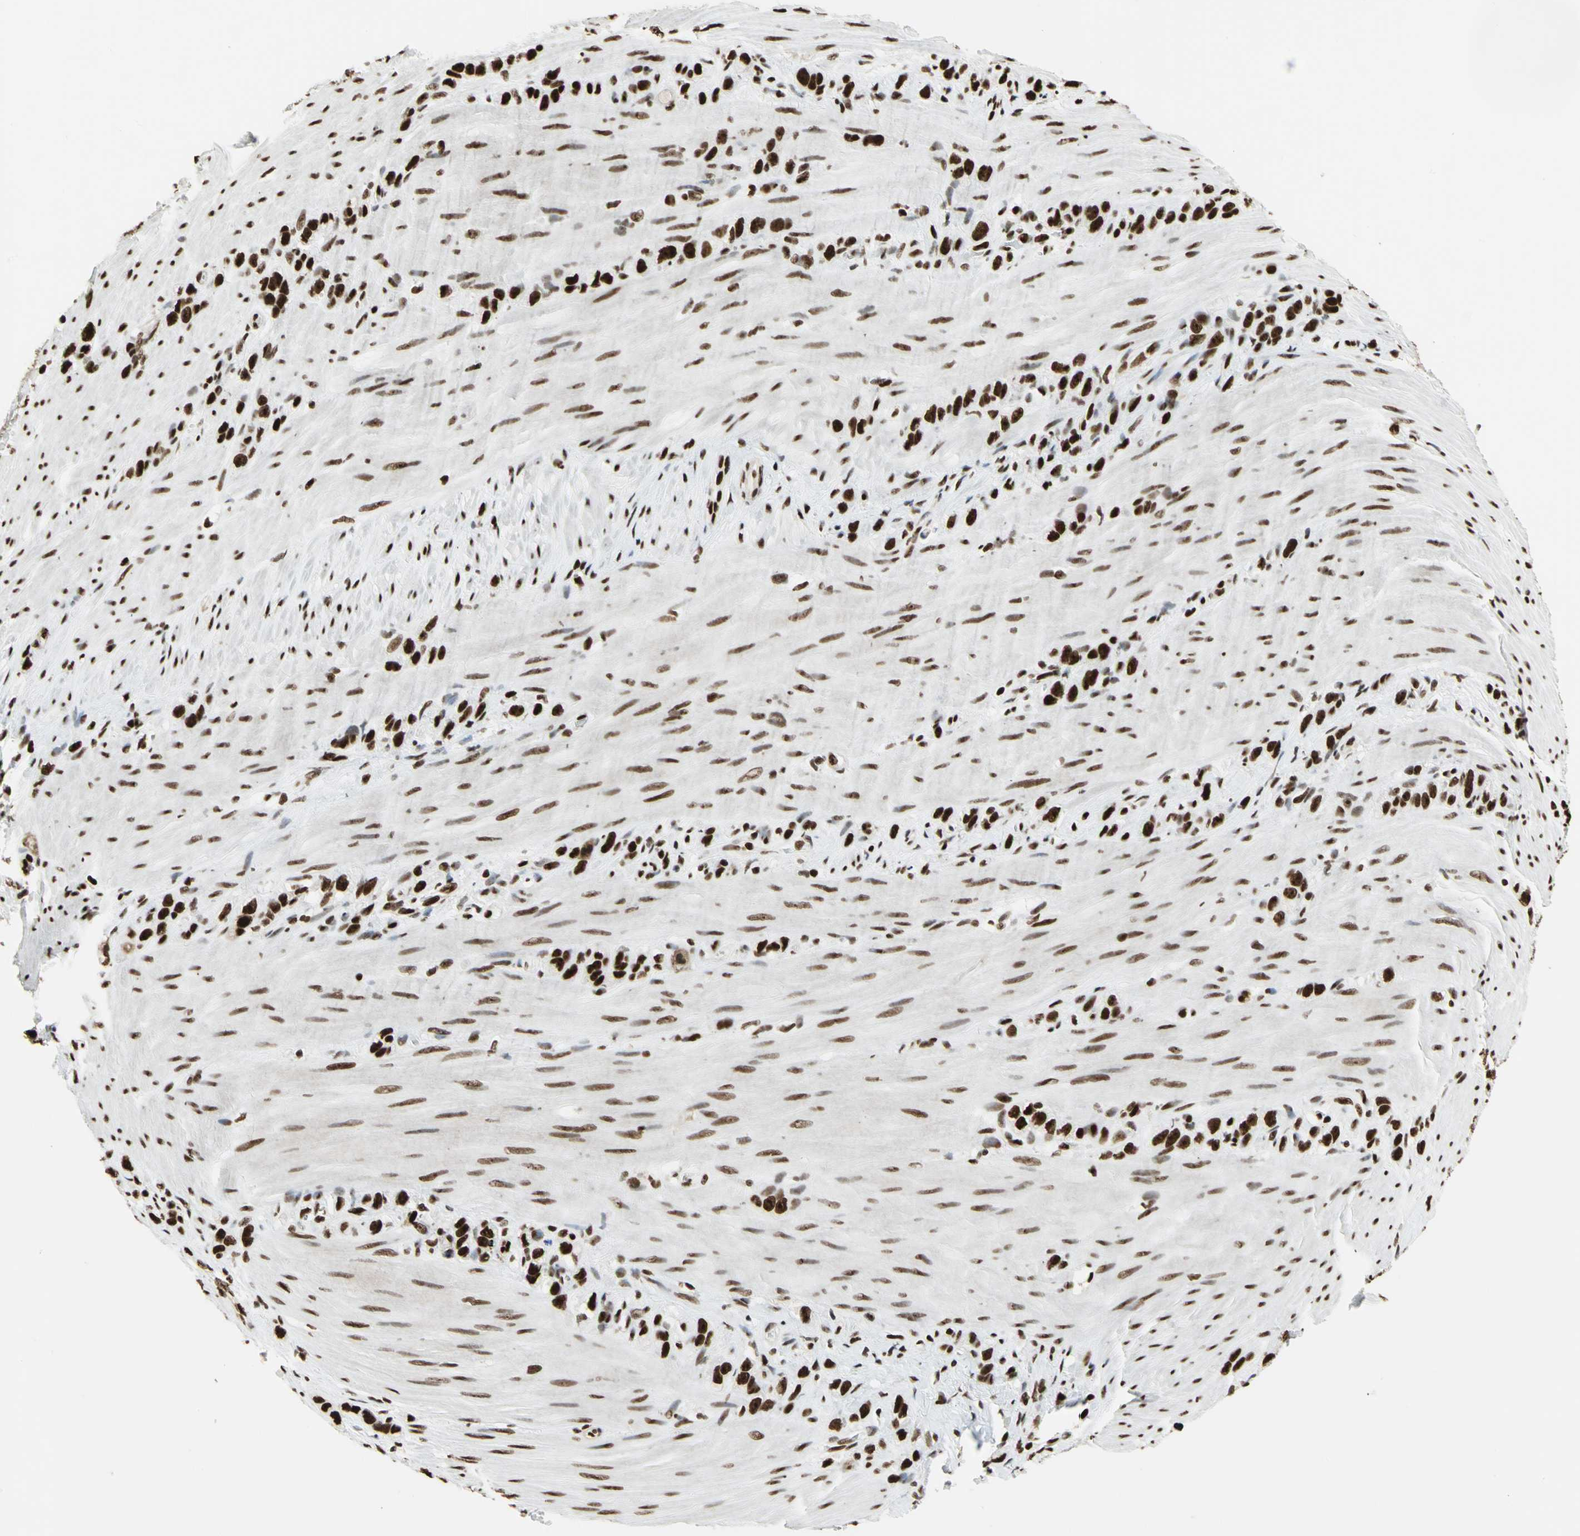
{"staining": {"intensity": "strong", "quantity": ">75%", "location": "nuclear"}, "tissue": "stomach cancer", "cell_type": "Tumor cells", "image_type": "cancer", "snomed": [{"axis": "morphology", "description": "Normal tissue, NOS"}, {"axis": "morphology", "description": "Adenocarcinoma, NOS"}, {"axis": "morphology", "description": "Adenocarcinoma, High grade"}, {"axis": "topography", "description": "Stomach, upper"}, {"axis": "topography", "description": "Stomach"}], "caption": "DAB (3,3'-diaminobenzidine) immunohistochemical staining of stomach cancer demonstrates strong nuclear protein expression in approximately >75% of tumor cells.", "gene": "HMGB1", "patient": {"sex": "female", "age": 65}}